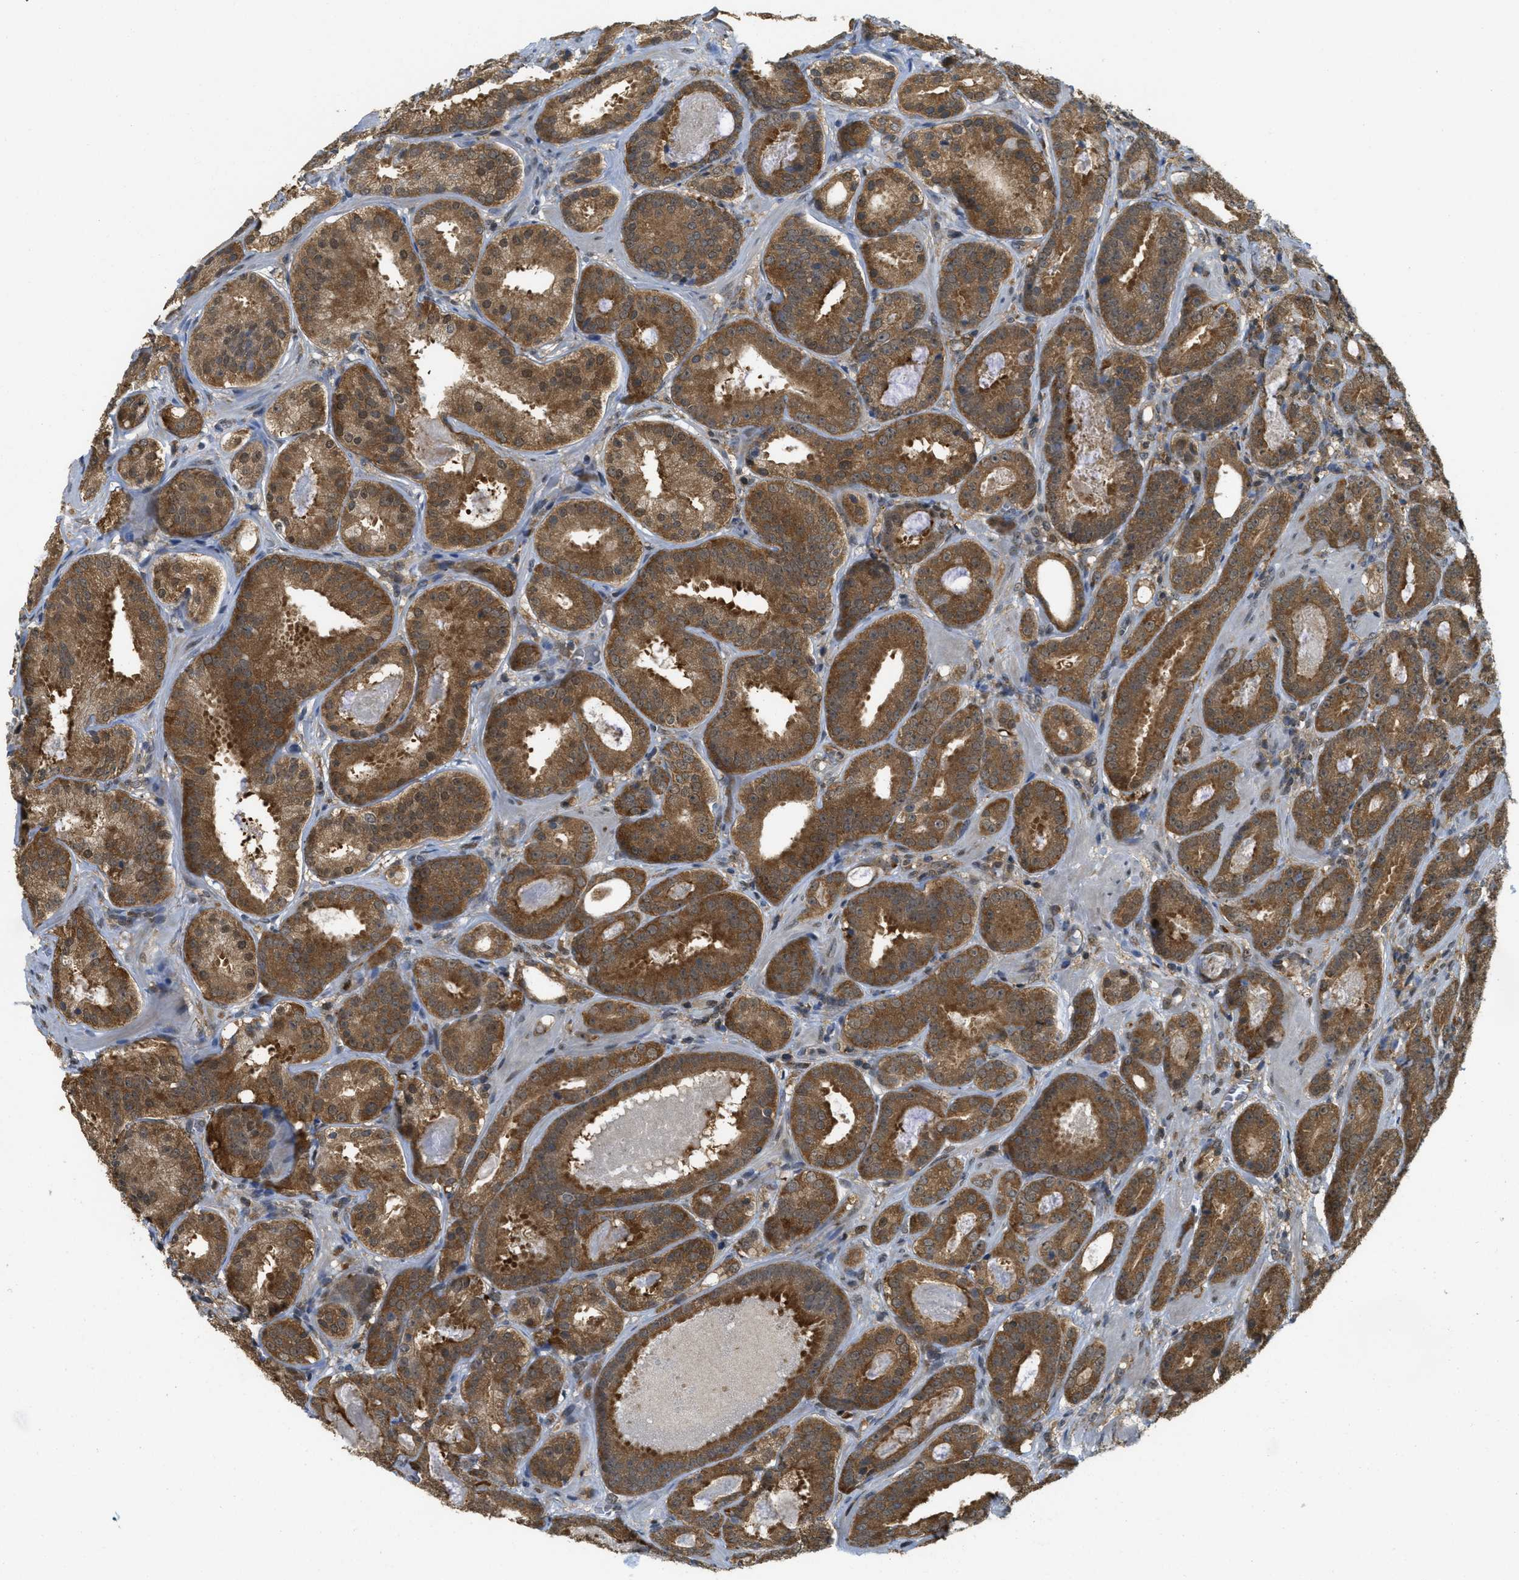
{"staining": {"intensity": "strong", "quantity": ">75%", "location": "cytoplasmic/membranous"}, "tissue": "prostate cancer", "cell_type": "Tumor cells", "image_type": "cancer", "snomed": [{"axis": "morphology", "description": "Adenocarcinoma, Low grade"}, {"axis": "topography", "description": "Prostate"}], "caption": "Brown immunohistochemical staining in prostate adenocarcinoma (low-grade) exhibits strong cytoplasmic/membranous staining in approximately >75% of tumor cells. Nuclei are stained in blue.", "gene": "PSMC5", "patient": {"sex": "male", "age": 69}}